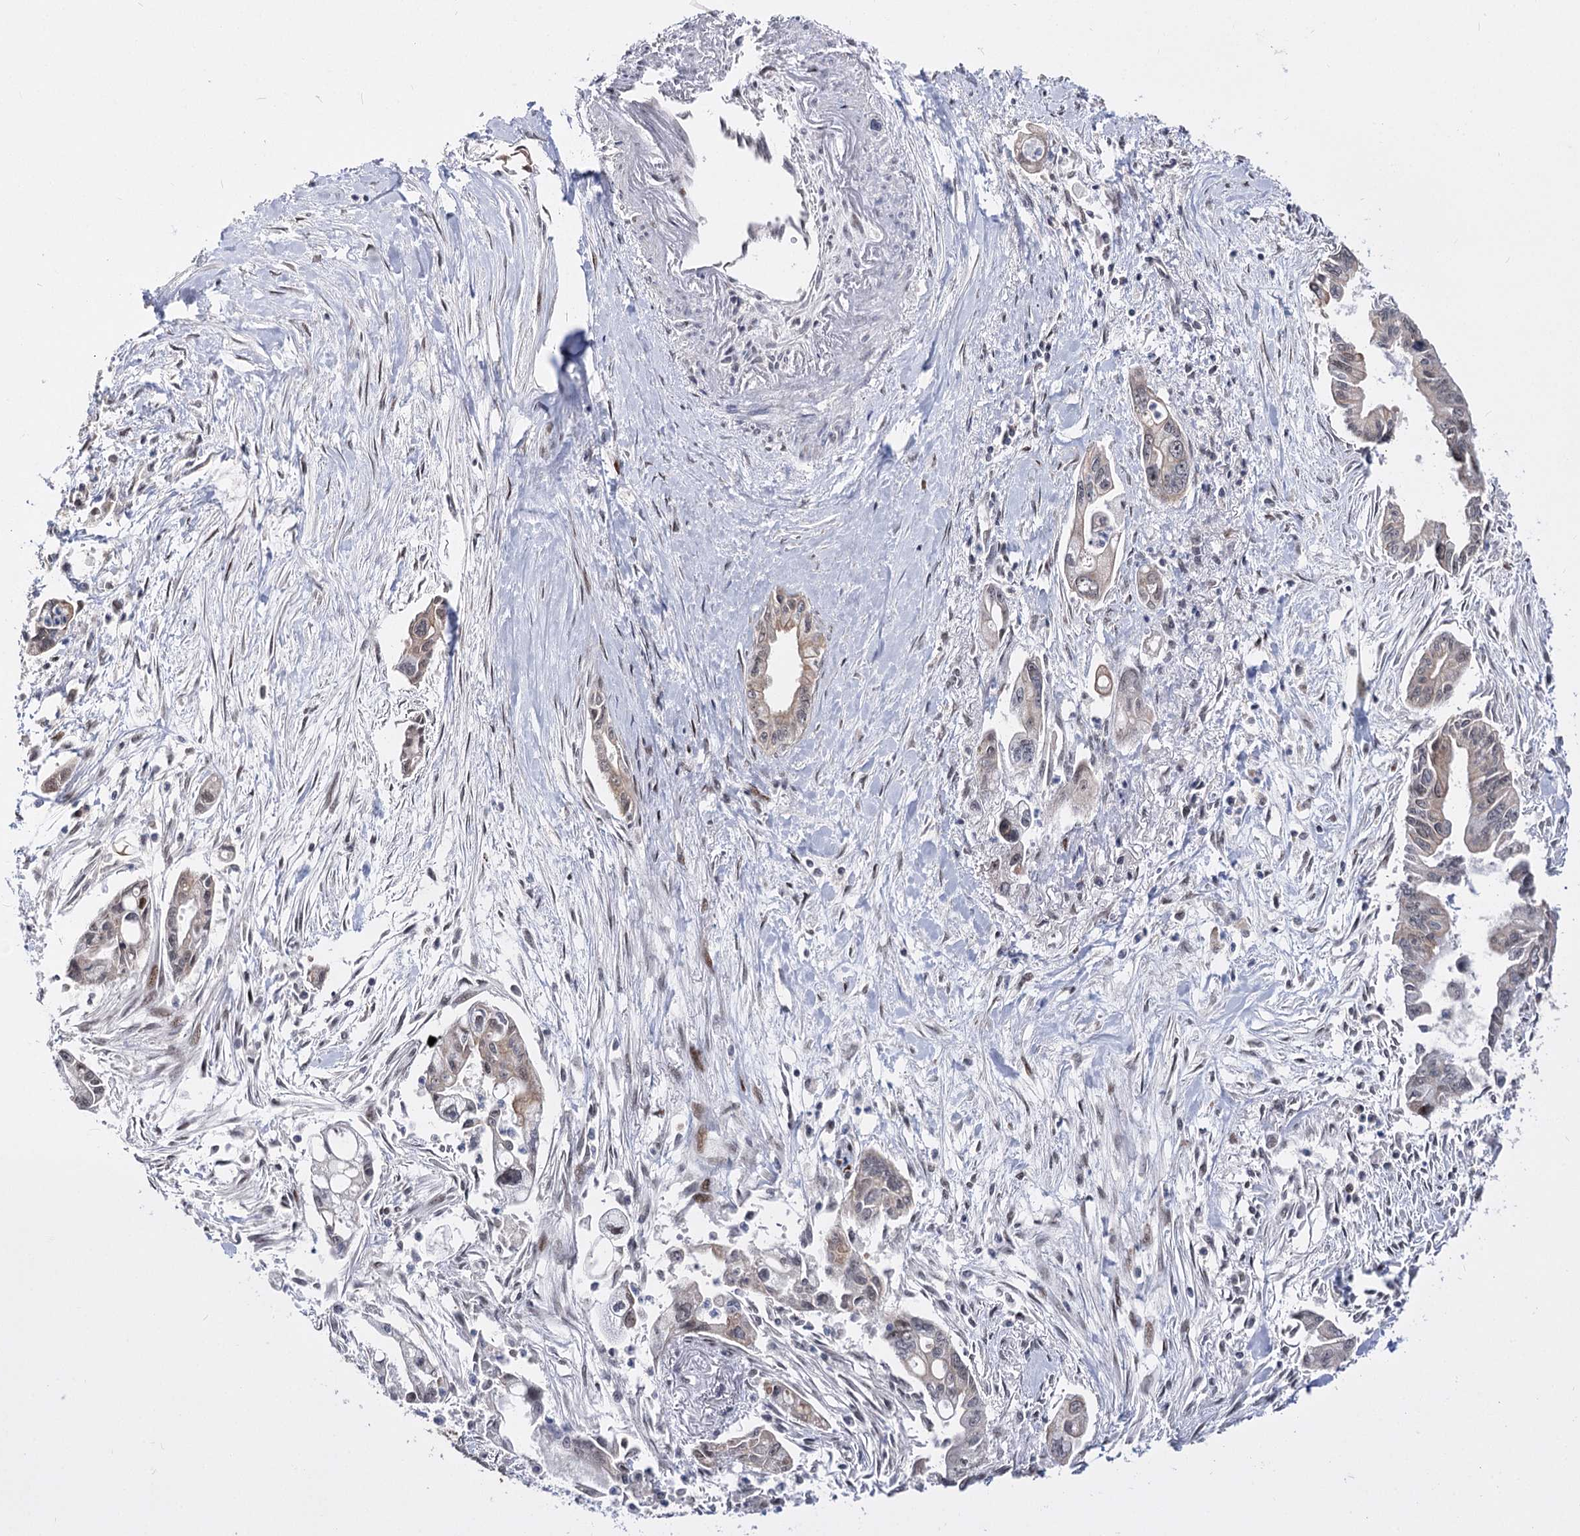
{"staining": {"intensity": "weak", "quantity": "<25%", "location": "cytoplasmic/membranous"}, "tissue": "pancreatic cancer", "cell_type": "Tumor cells", "image_type": "cancer", "snomed": [{"axis": "morphology", "description": "Adenocarcinoma, NOS"}, {"axis": "topography", "description": "Pancreas"}], "caption": "Tumor cells show no significant positivity in pancreatic cancer.", "gene": "STOX1", "patient": {"sex": "male", "age": 70}}